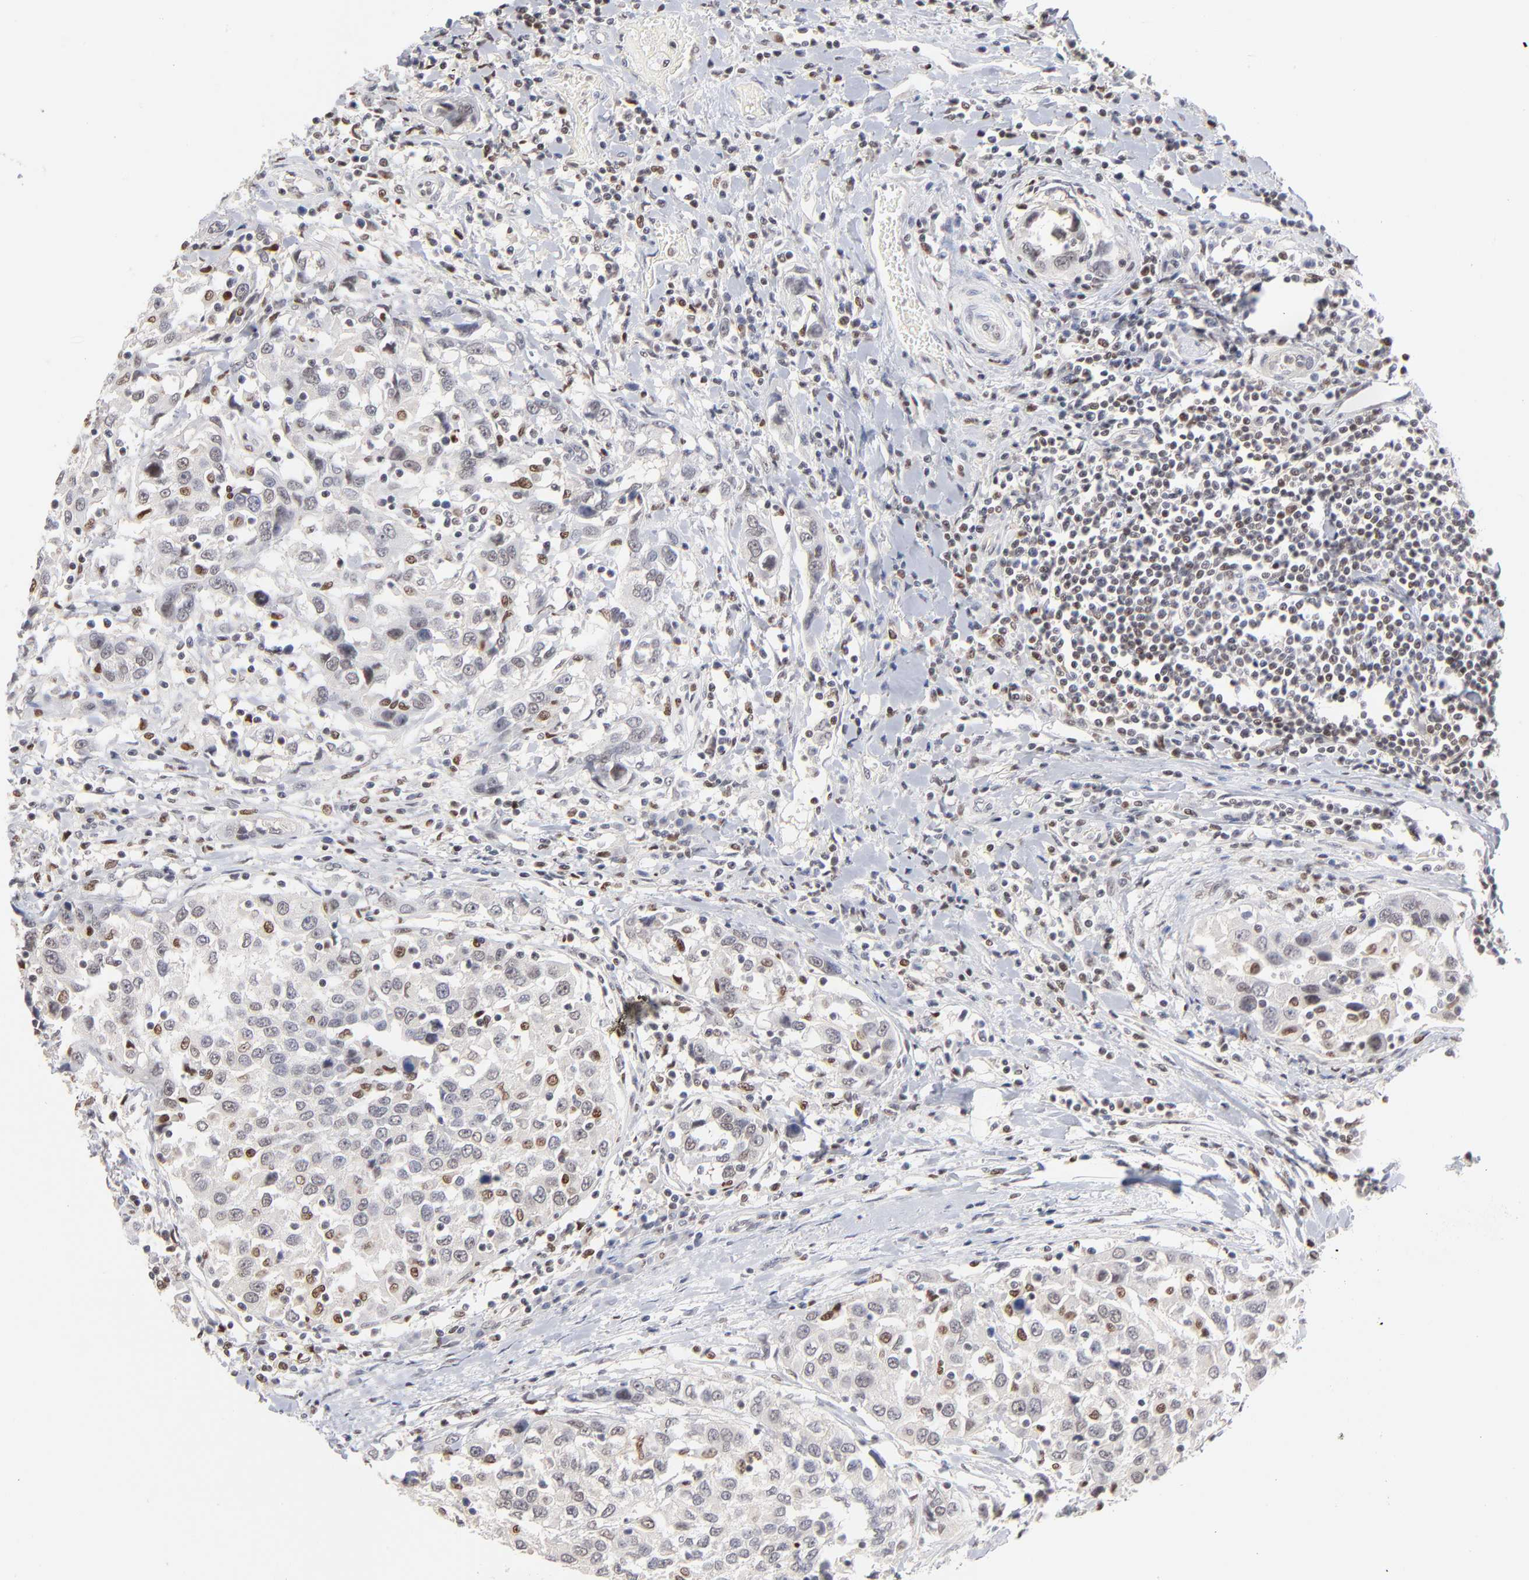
{"staining": {"intensity": "moderate", "quantity": "<25%", "location": "nuclear"}, "tissue": "urothelial cancer", "cell_type": "Tumor cells", "image_type": "cancer", "snomed": [{"axis": "morphology", "description": "Urothelial carcinoma, High grade"}, {"axis": "topography", "description": "Urinary bladder"}], "caption": "Urothelial carcinoma (high-grade) tissue displays moderate nuclear expression in approximately <25% of tumor cells, visualized by immunohistochemistry. (DAB IHC with brightfield microscopy, high magnification).", "gene": "MAX", "patient": {"sex": "female", "age": 80}}